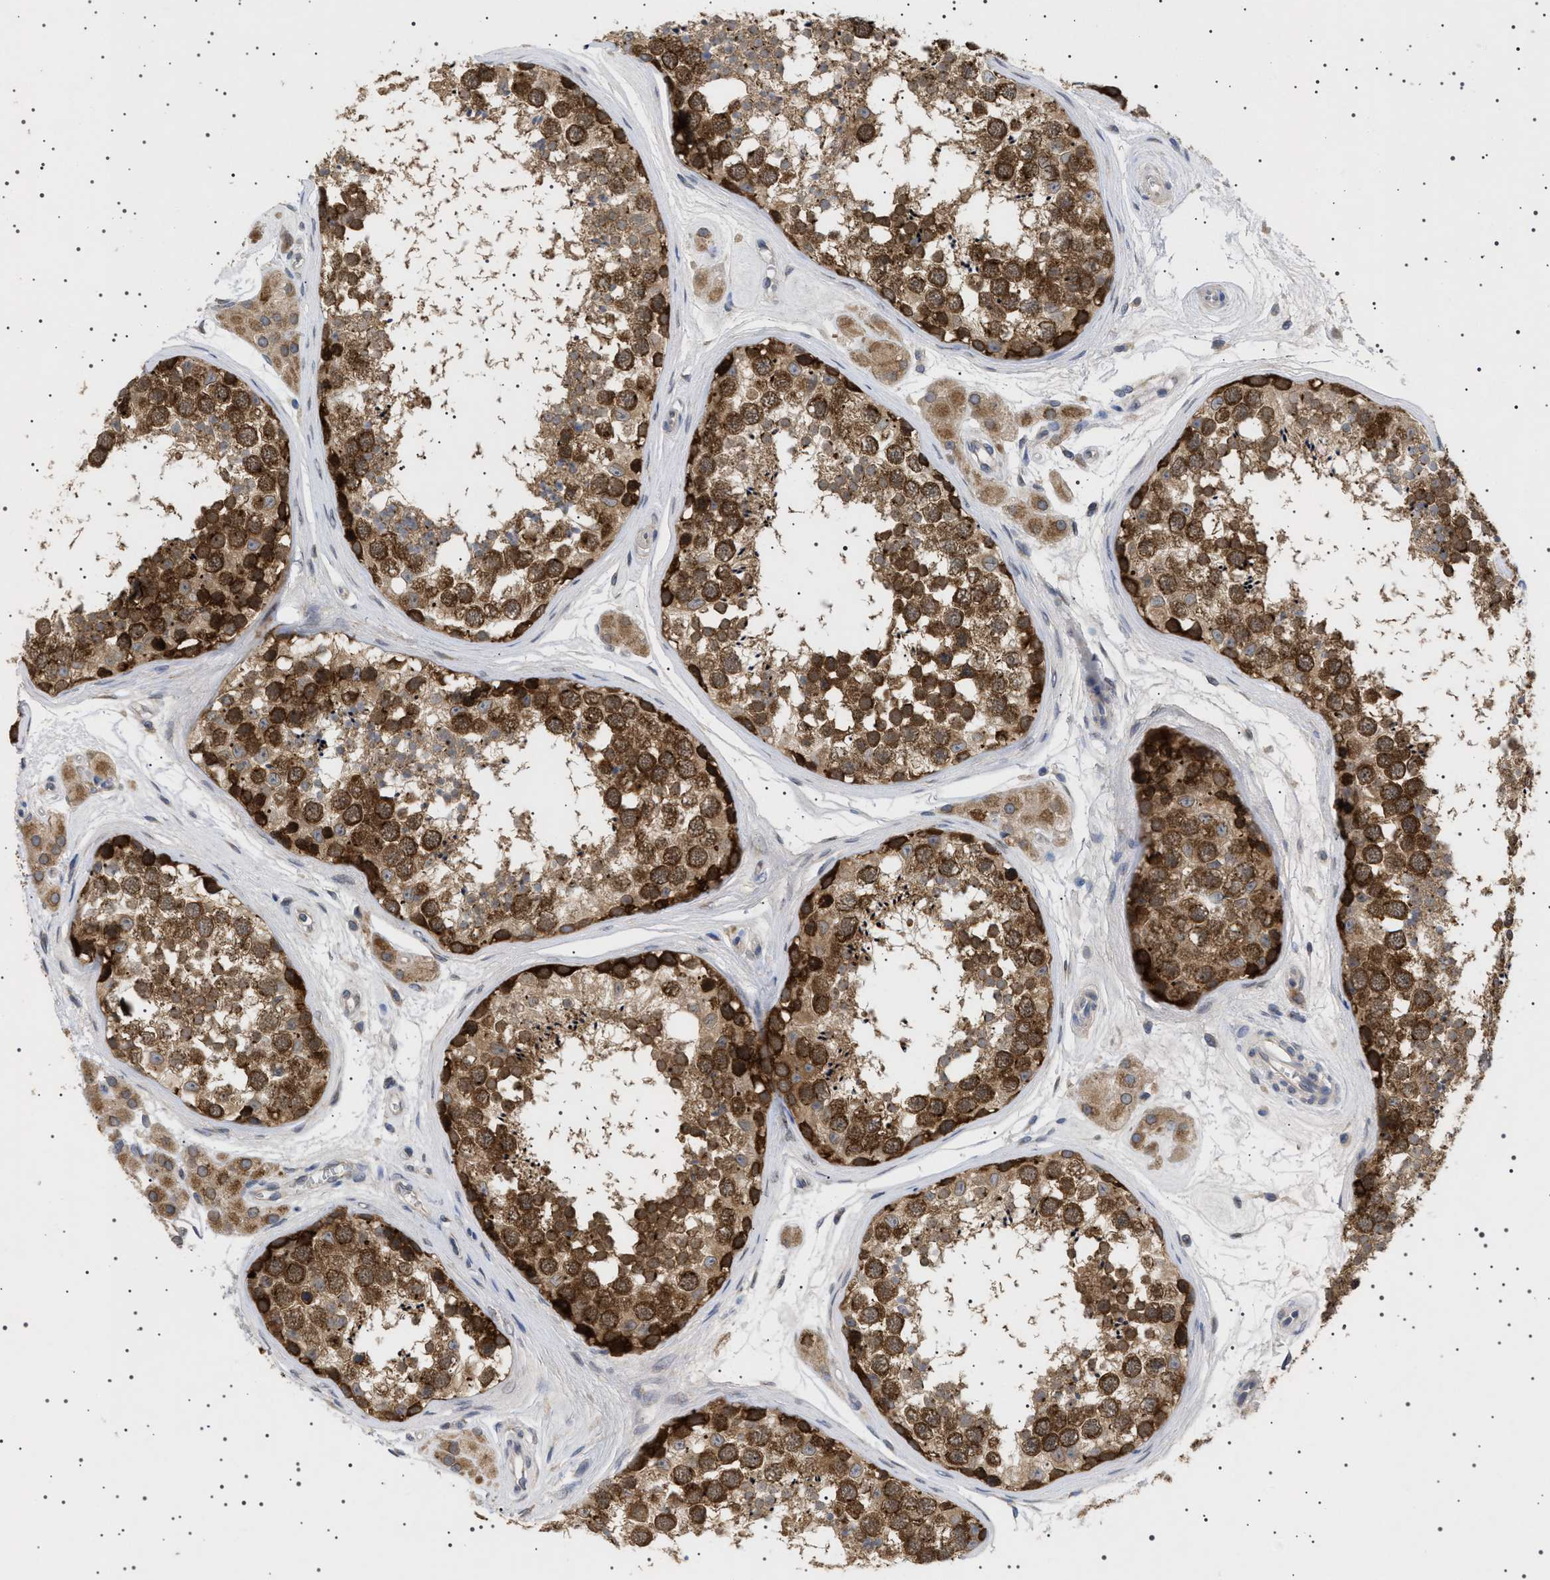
{"staining": {"intensity": "strong", "quantity": ">75%", "location": "cytoplasmic/membranous,nuclear"}, "tissue": "testis", "cell_type": "Cells in seminiferous ducts", "image_type": "normal", "snomed": [{"axis": "morphology", "description": "Normal tissue, NOS"}, {"axis": "topography", "description": "Testis"}], "caption": "Protein staining reveals strong cytoplasmic/membranous,nuclear positivity in about >75% of cells in seminiferous ducts in unremarkable testis. (Brightfield microscopy of DAB IHC at high magnification).", "gene": "NUP93", "patient": {"sex": "male", "age": 56}}